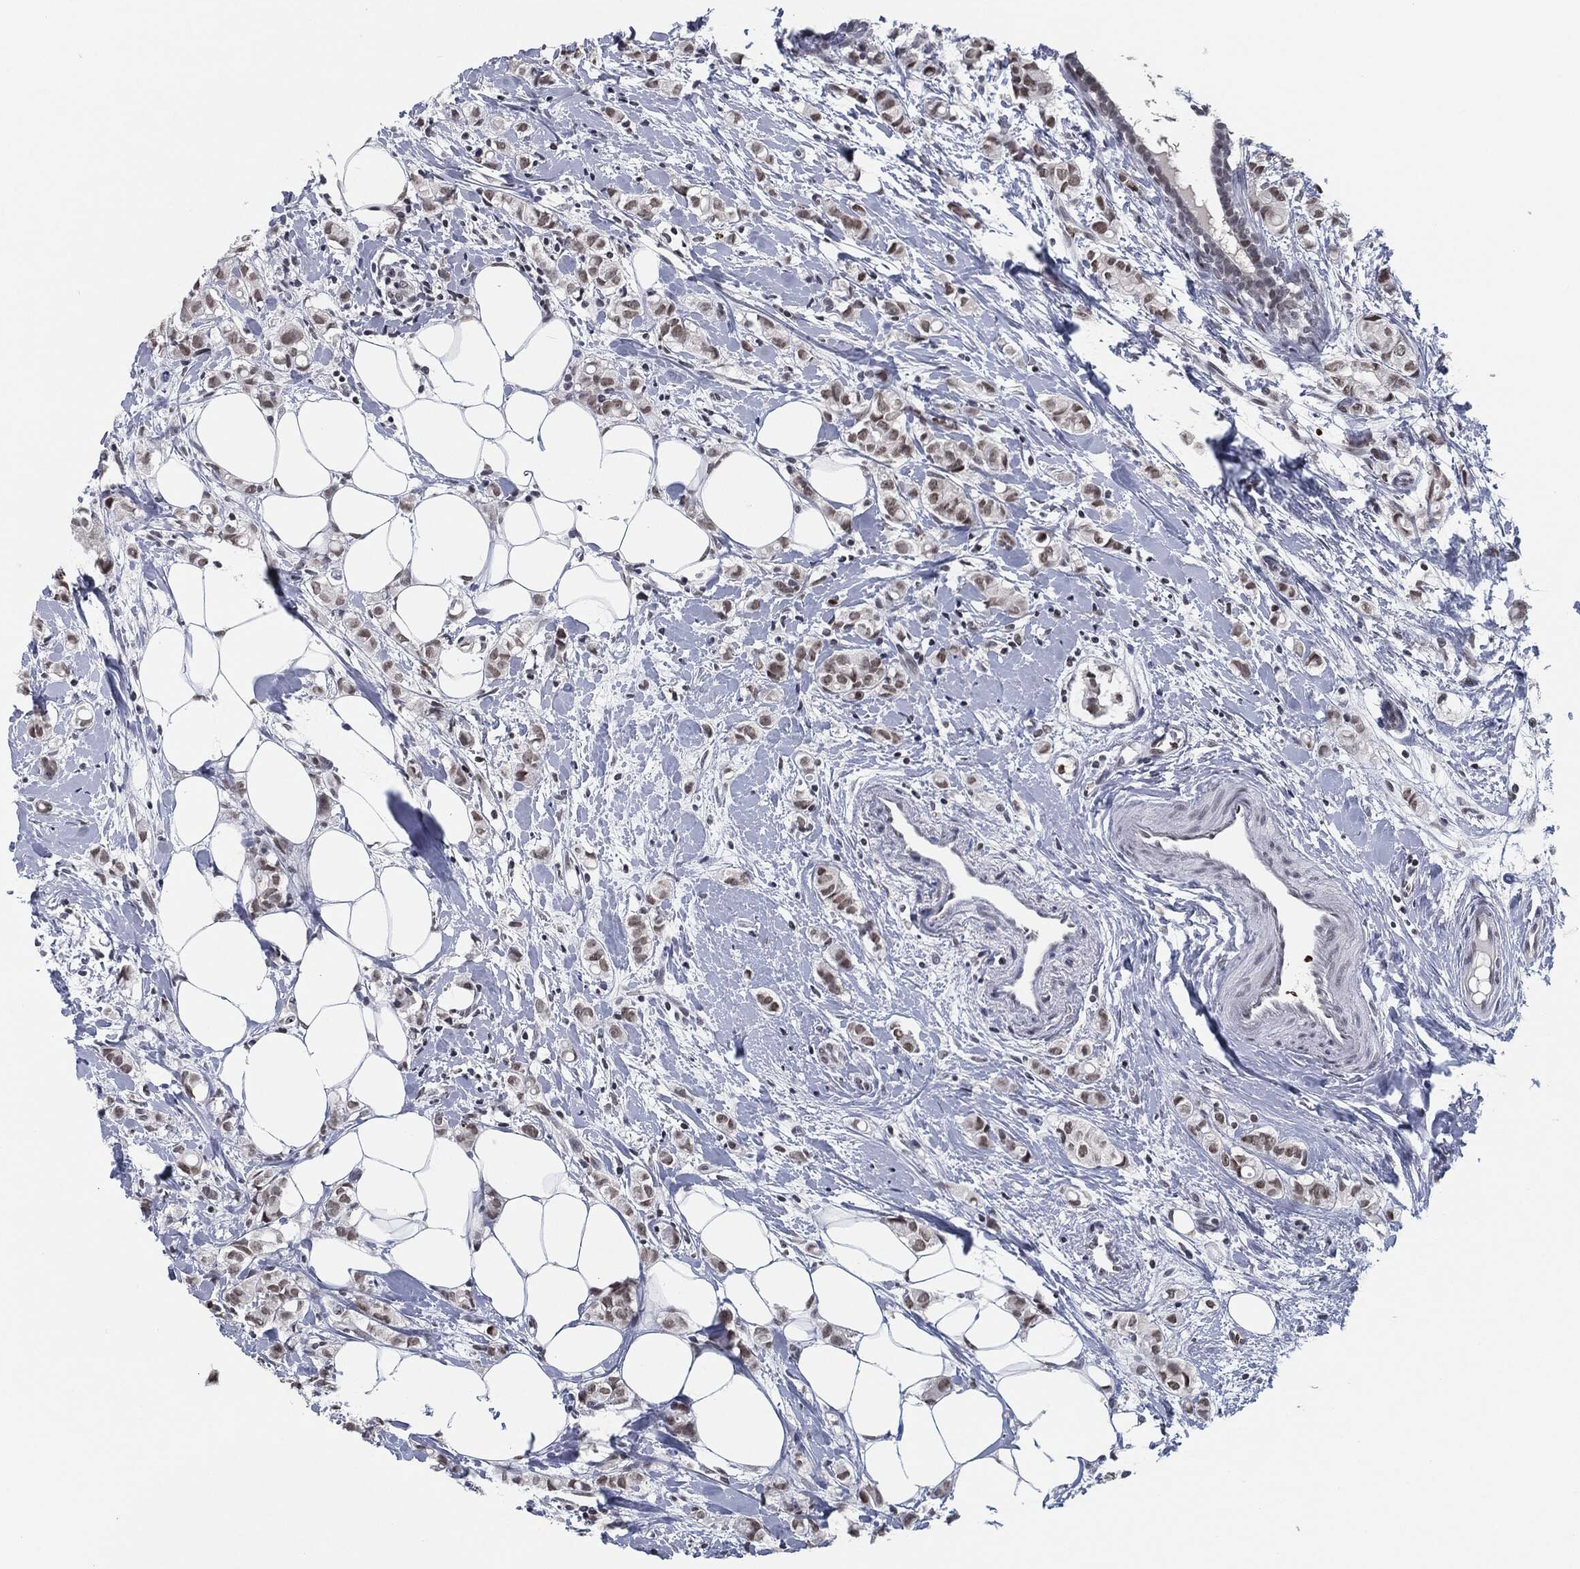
{"staining": {"intensity": "moderate", "quantity": "25%-75%", "location": "nuclear"}, "tissue": "breast cancer", "cell_type": "Tumor cells", "image_type": "cancer", "snomed": [{"axis": "morphology", "description": "Normal tissue, NOS"}, {"axis": "morphology", "description": "Duct carcinoma"}, {"axis": "topography", "description": "Breast"}], "caption": "Protein expression analysis of invasive ductal carcinoma (breast) reveals moderate nuclear positivity in approximately 25%-75% of tumor cells.", "gene": "ANXA1", "patient": {"sex": "female", "age": 44}}